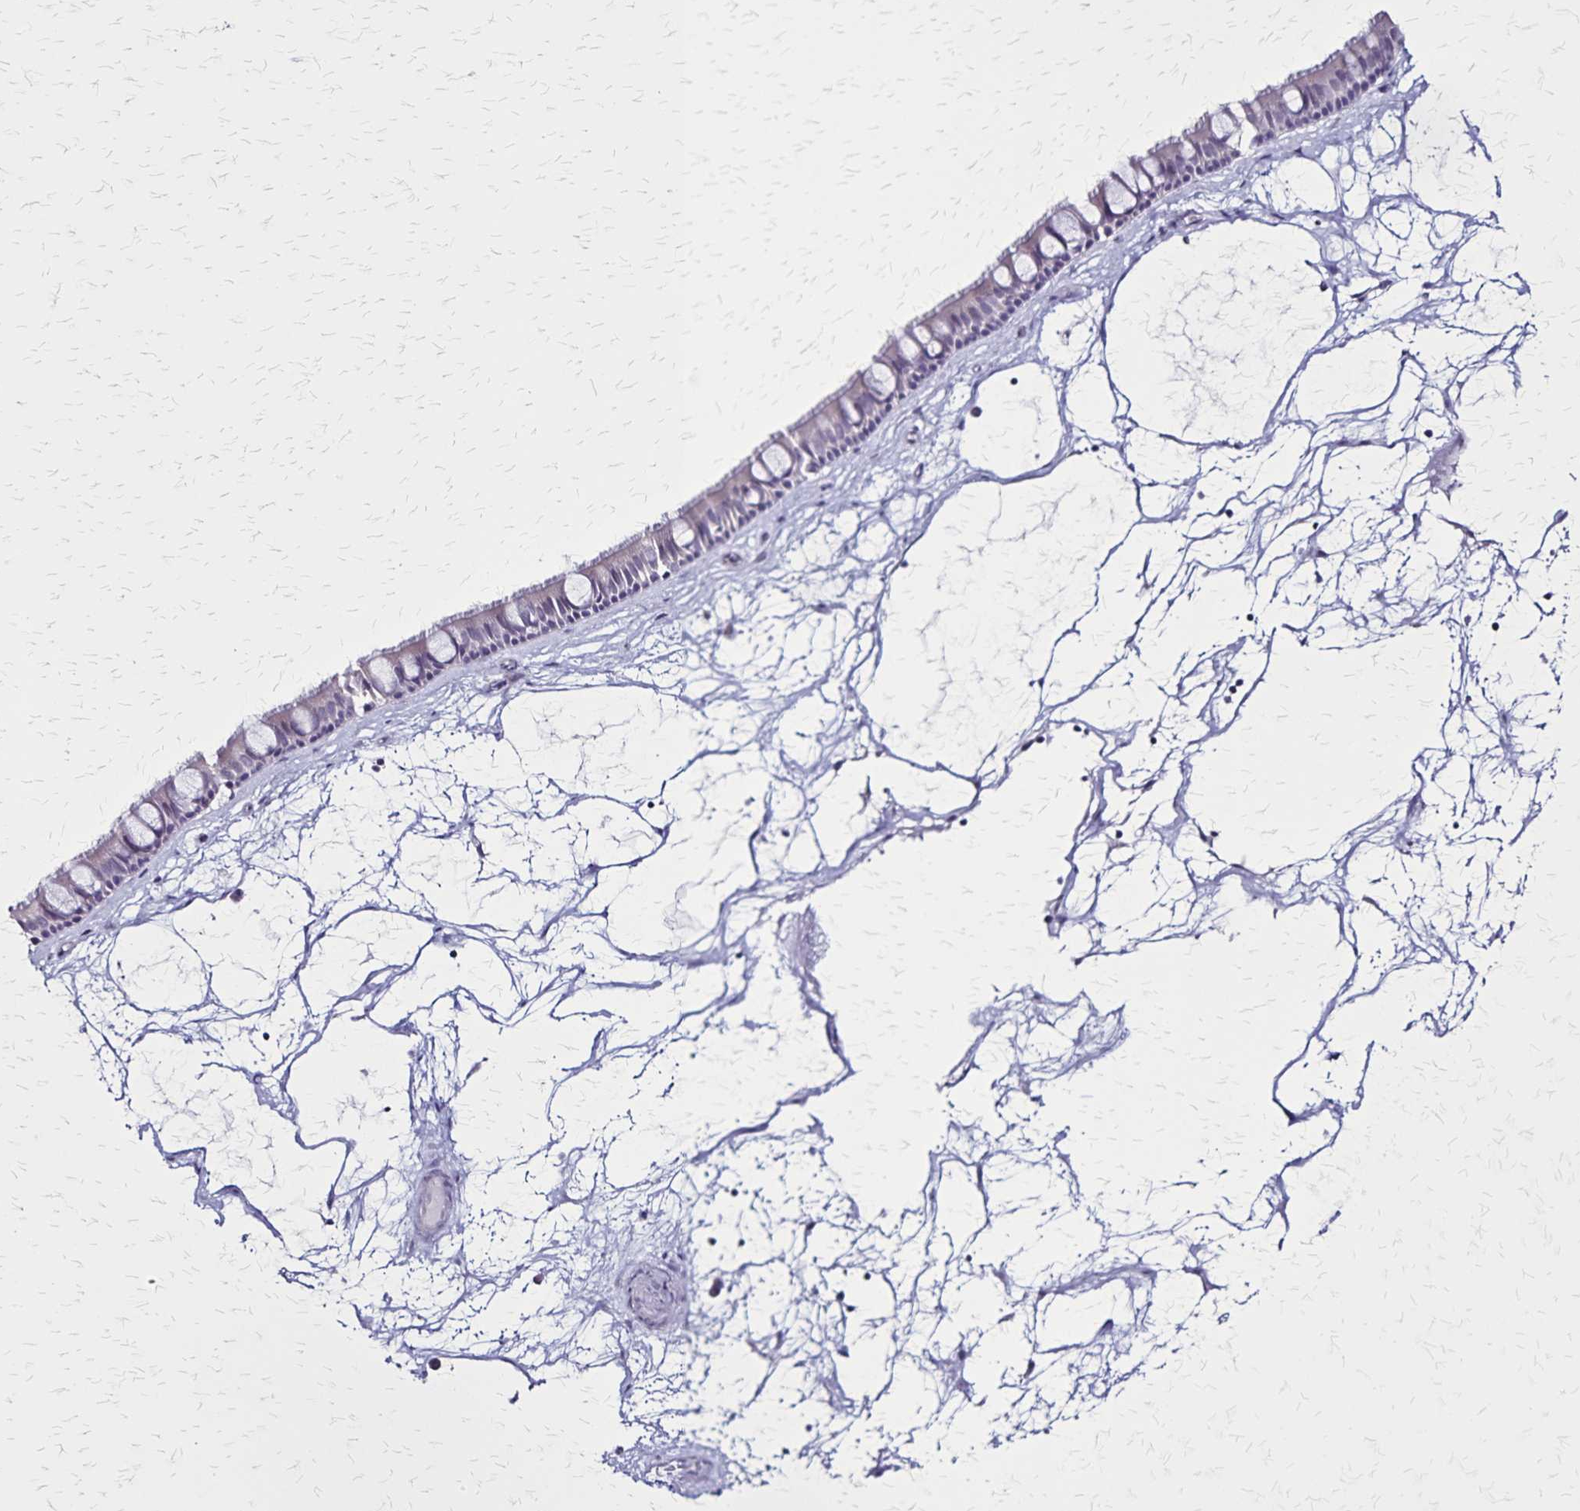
{"staining": {"intensity": "negative", "quantity": "none", "location": "none"}, "tissue": "nasopharynx", "cell_type": "Respiratory epithelial cells", "image_type": "normal", "snomed": [{"axis": "morphology", "description": "Normal tissue, NOS"}, {"axis": "topography", "description": "Nasopharynx"}], "caption": "This is an immunohistochemistry micrograph of benign human nasopharynx. There is no expression in respiratory epithelial cells.", "gene": "PLXNA4", "patient": {"sex": "male", "age": 68}}